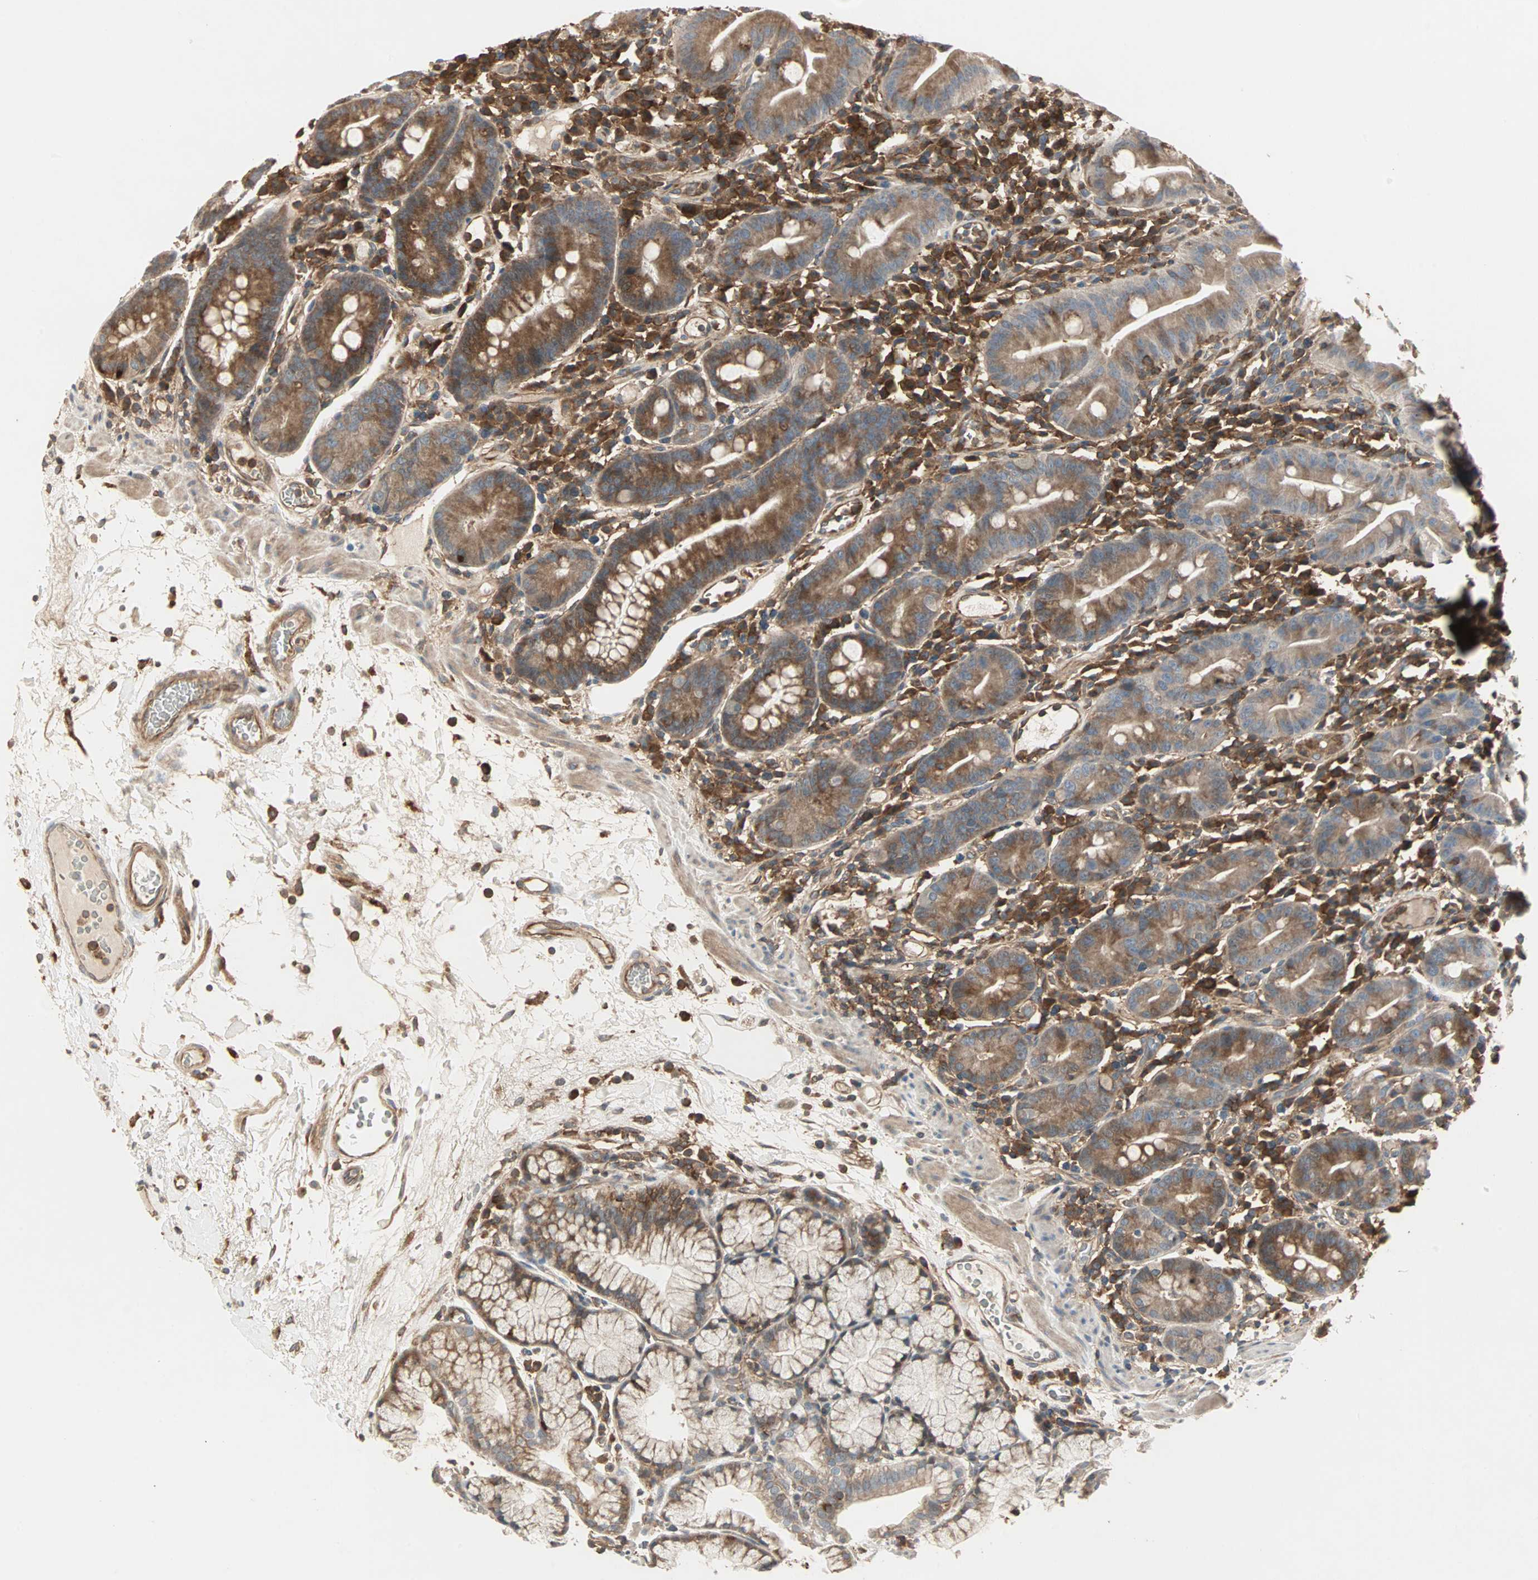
{"staining": {"intensity": "strong", "quantity": ">75%", "location": "cytoplasmic/membranous"}, "tissue": "duodenum", "cell_type": "Glandular cells", "image_type": "normal", "snomed": [{"axis": "morphology", "description": "Normal tissue, NOS"}, {"axis": "topography", "description": "Duodenum"}], "caption": "Protein analysis of normal duodenum displays strong cytoplasmic/membranous staining in approximately >75% of glandular cells. The staining was performed using DAB (3,3'-diaminobenzidine) to visualize the protein expression in brown, while the nuclei were stained in blue with hematoxylin (Magnification: 20x).", "gene": "GNAI2", "patient": {"sex": "male", "age": 50}}